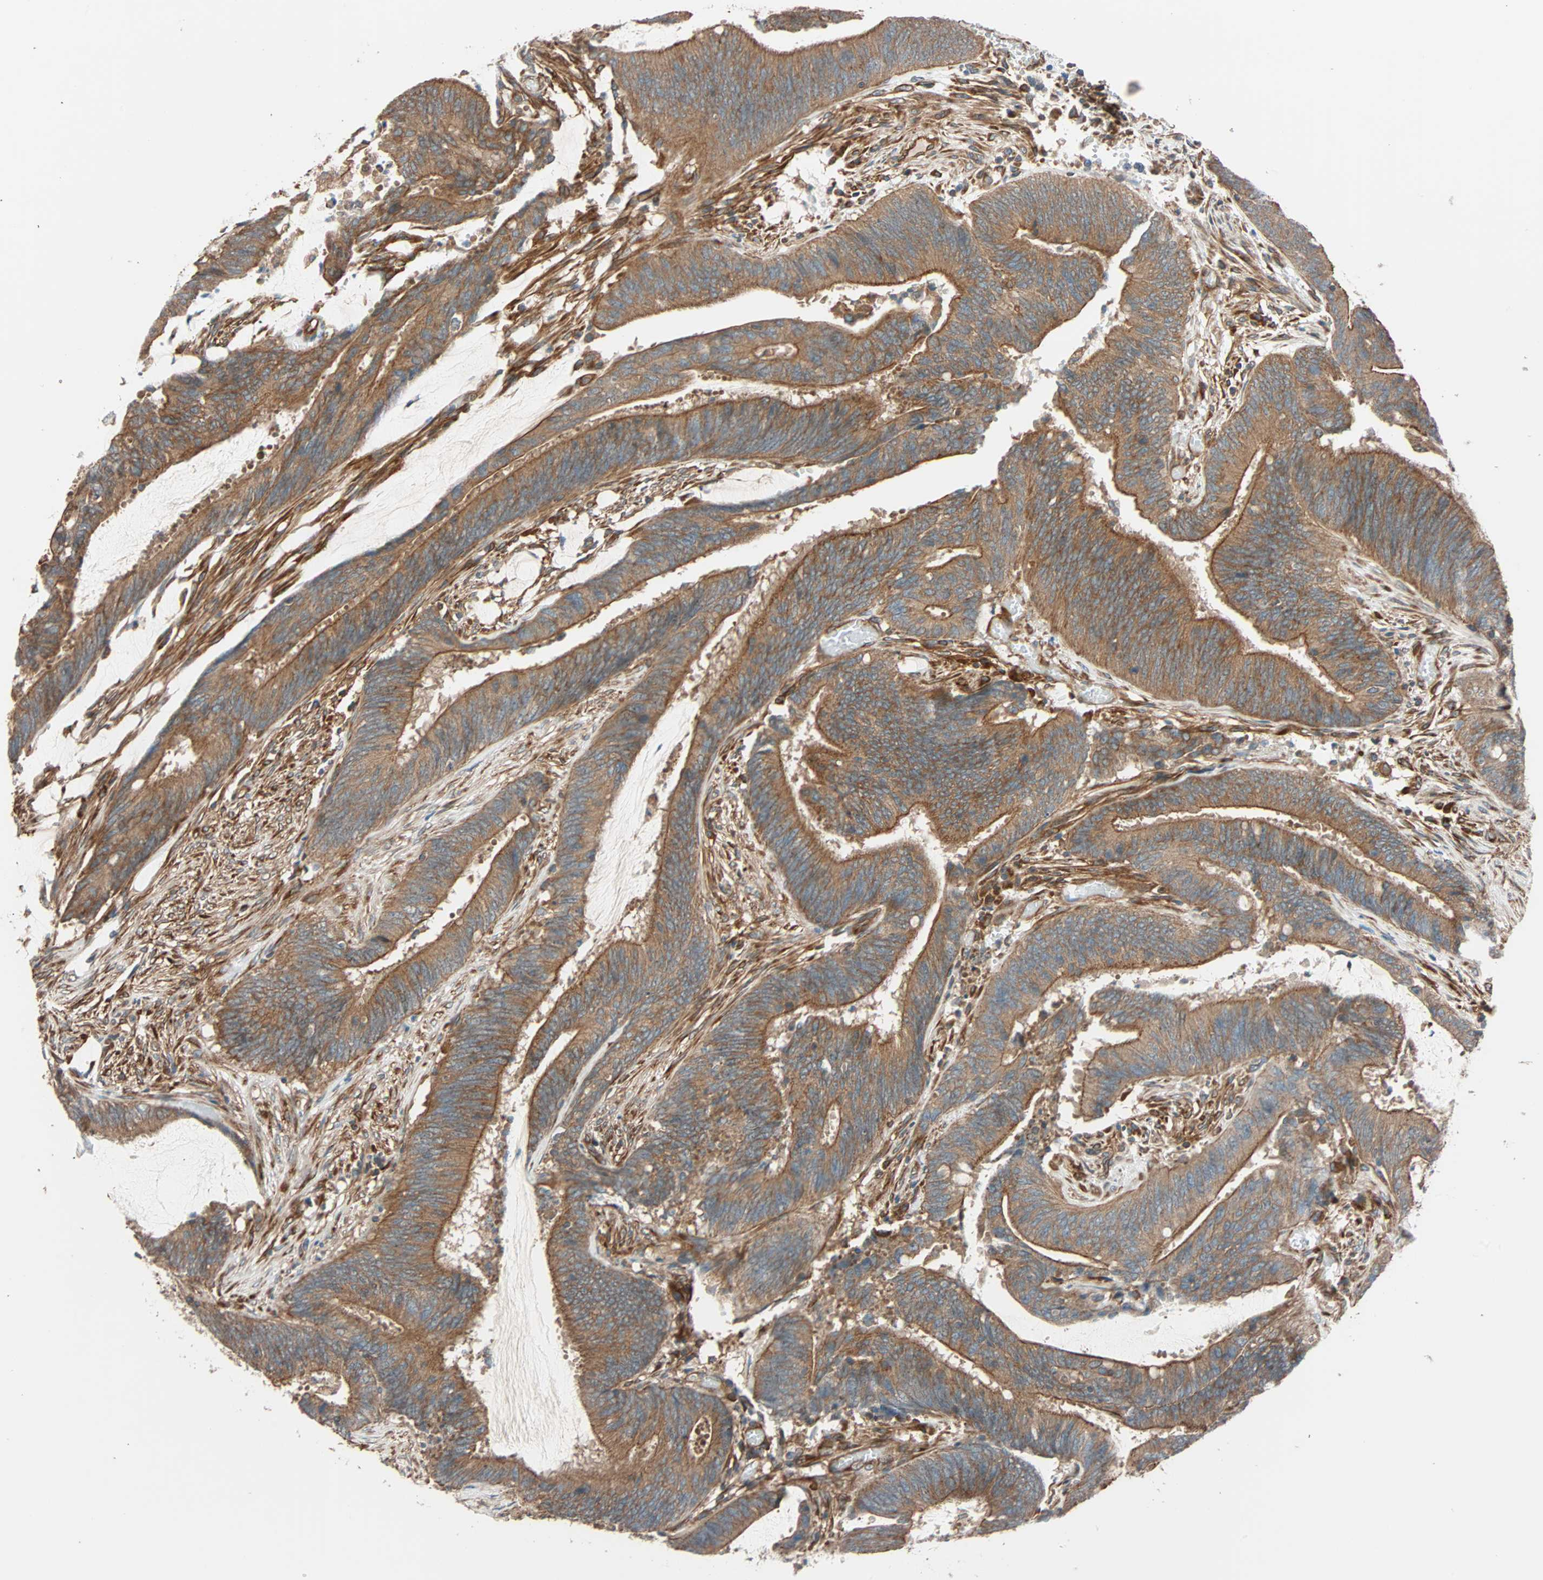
{"staining": {"intensity": "moderate", "quantity": ">75%", "location": "cytoplasmic/membranous"}, "tissue": "colorectal cancer", "cell_type": "Tumor cells", "image_type": "cancer", "snomed": [{"axis": "morphology", "description": "Adenocarcinoma, NOS"}, {"axis": "topography", "description": "Rectum"}], "caption": "Colorectal cancer (adenocarcinoma) stained with DAB immunohistochemistry reveals medium levels of moderate cytoplasmic/membranous expression in about >75% of tumor cells. (Stains: DAB in brown, nuclei in blue, Microscopy: brightfield microscopy at high magnification).", "gene": "PHYH", "patient": {"sex": "female", "age": 66}}